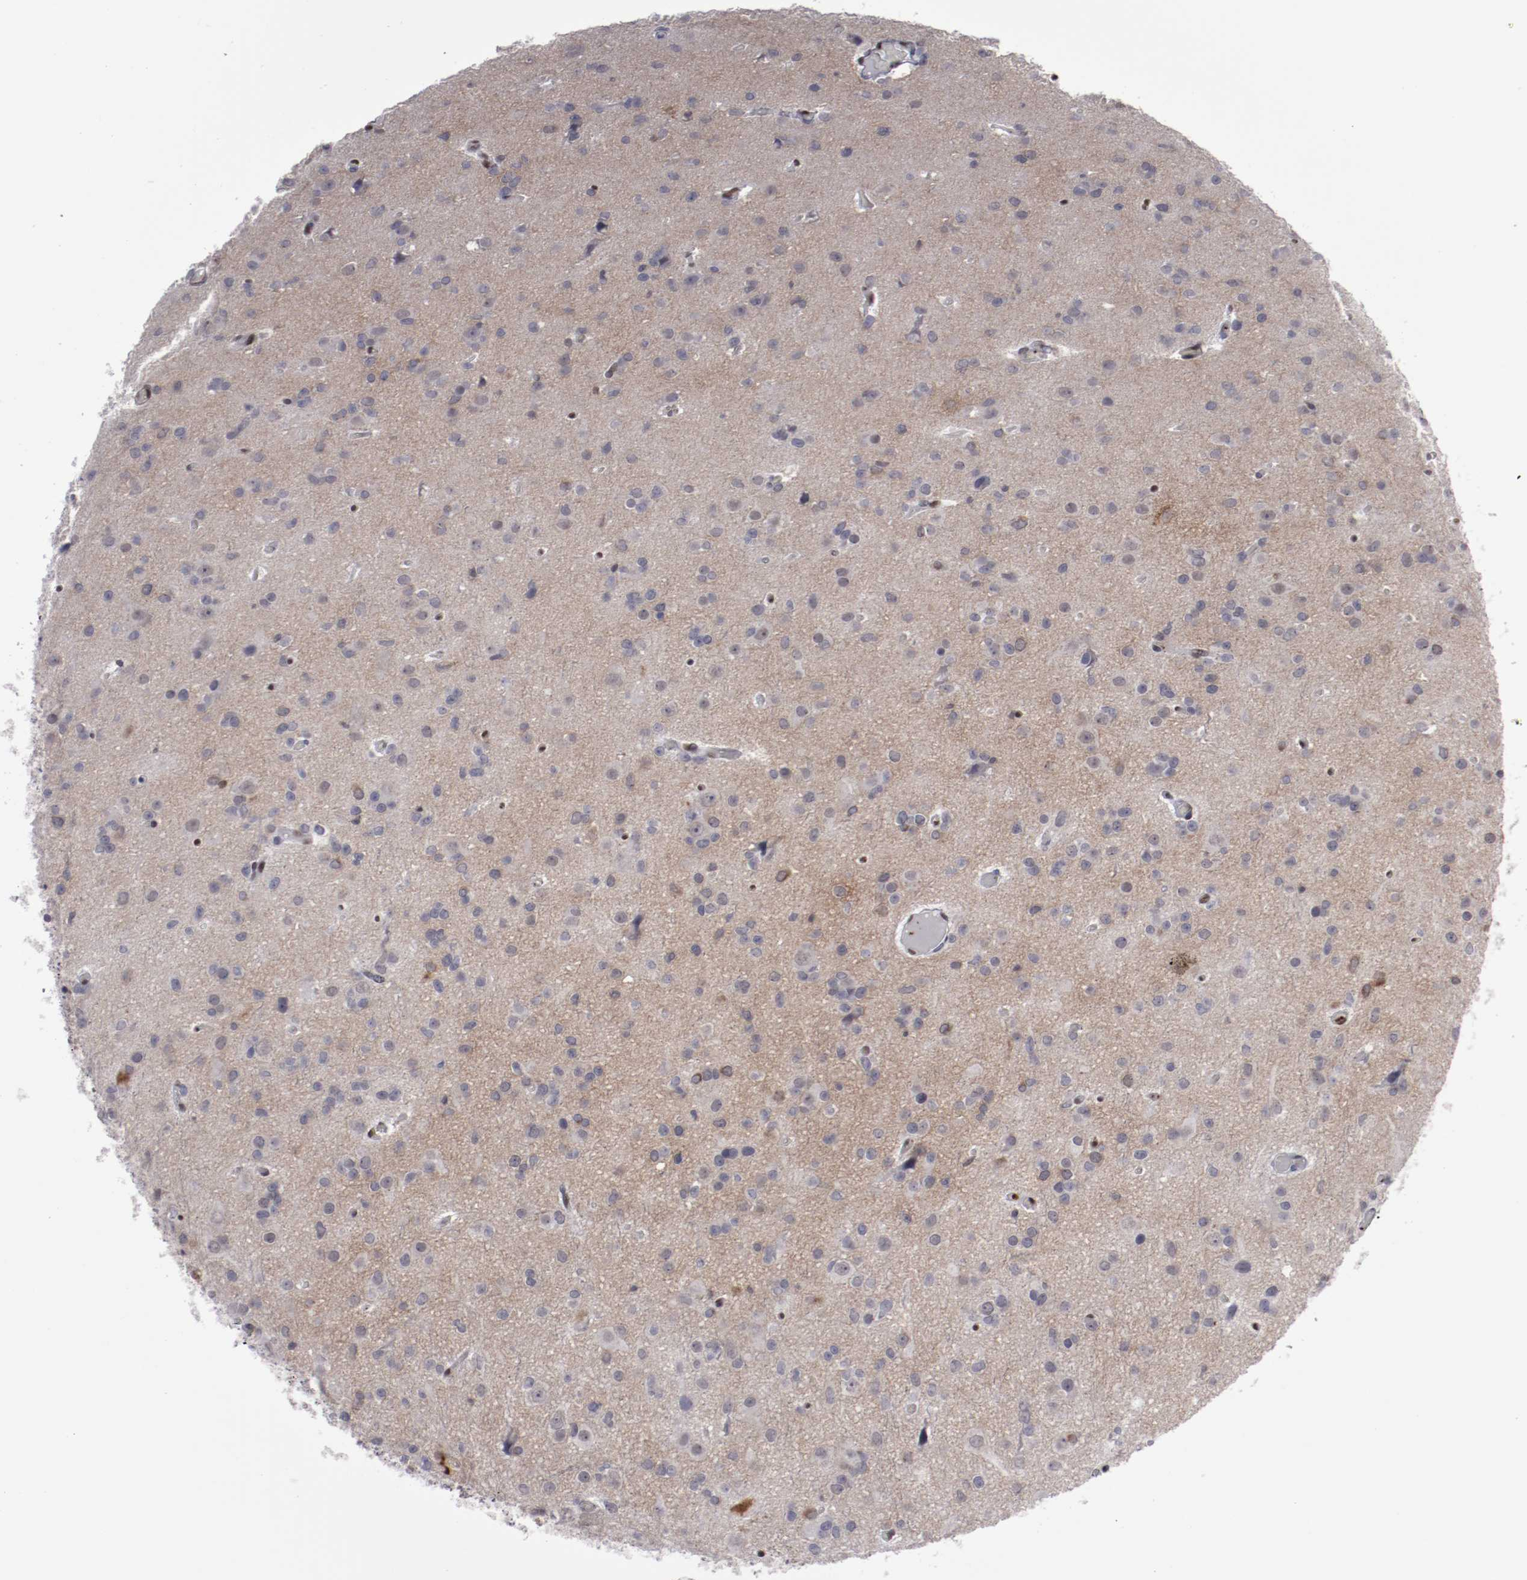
{"staining": {"intensity": "weak", "quantity": ">75%", "location": "cytoplasmic/membranous"}, "tissue": "glioma", "cell_type": "Tumor cells", "image_type": "cancer", "snomed": [{"axis": "morphology", "description": "Glioma, malignant, Low grade"}, {"axis": "topography", "description": "Brain"}], "caption": "Brown immunohistochemical staining in glioma shows weak cytoplasmic/membranous staining in about >75% of tumor cells. (DAB (3,3'-diaminobenzidine) IHC, brown staining for protein, blue staining for nuclei).", "gene": "LEF1", "patient": {"sex": "male", "age": 42}}